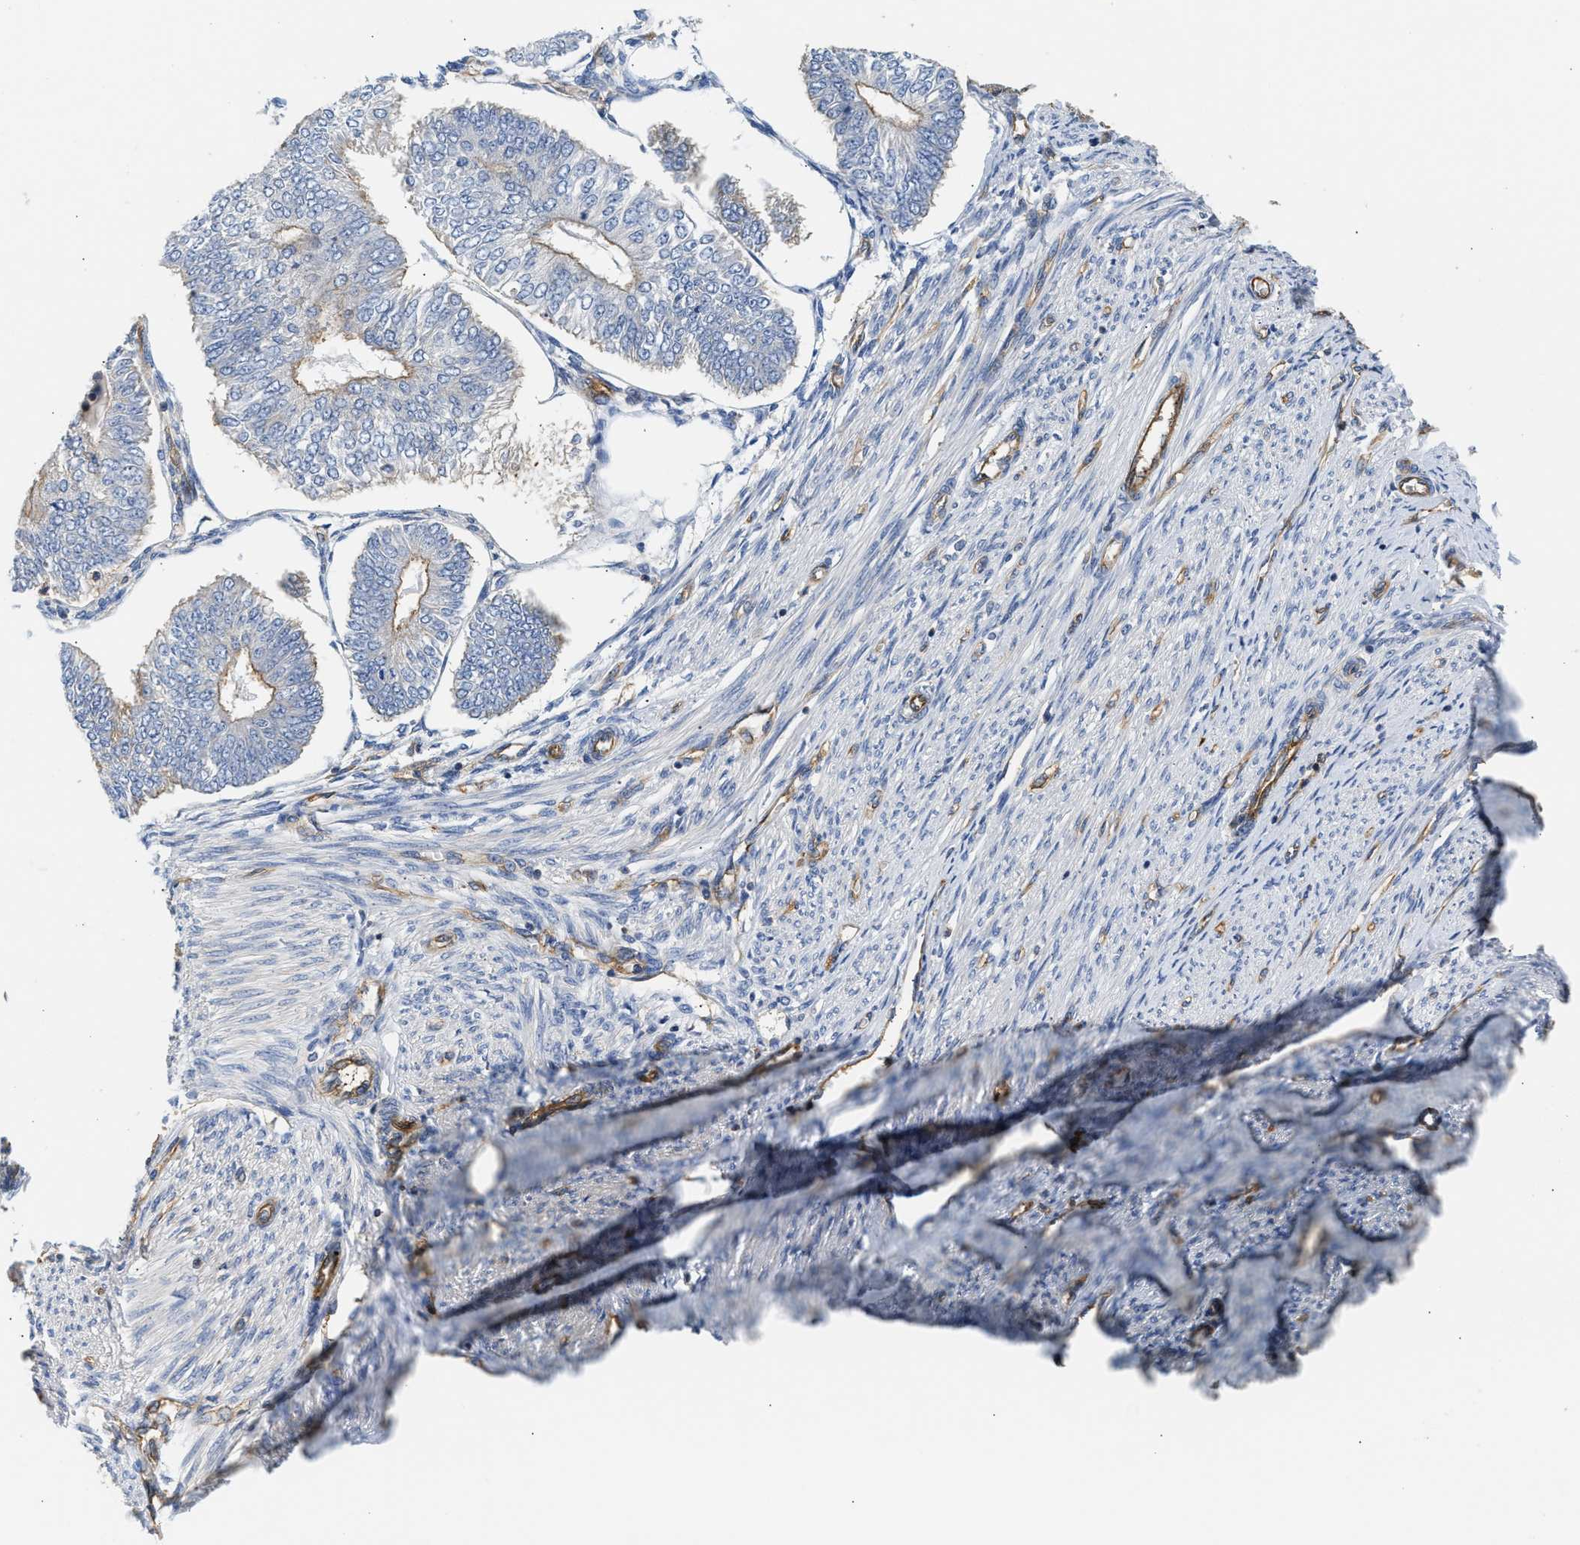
{"staining": {"intensity": "negative", "quantity": "none", "location": "none"}, "tissue": "endometrial cancer", "cell_type": "Tumor cells", "image_type": "cancer", "snomed": [{"axis": "morphology", "description": "Adenocarcinoma, NOS"}, {"axis": "topography", "description": "Endometrium"}], "caption": "Micrograph shows no protein expression in tumor cells of endometrial adenocarcinoma tissue.", "gene": "SAMD9L", "patient": {"sex": "female", "age": 58}}